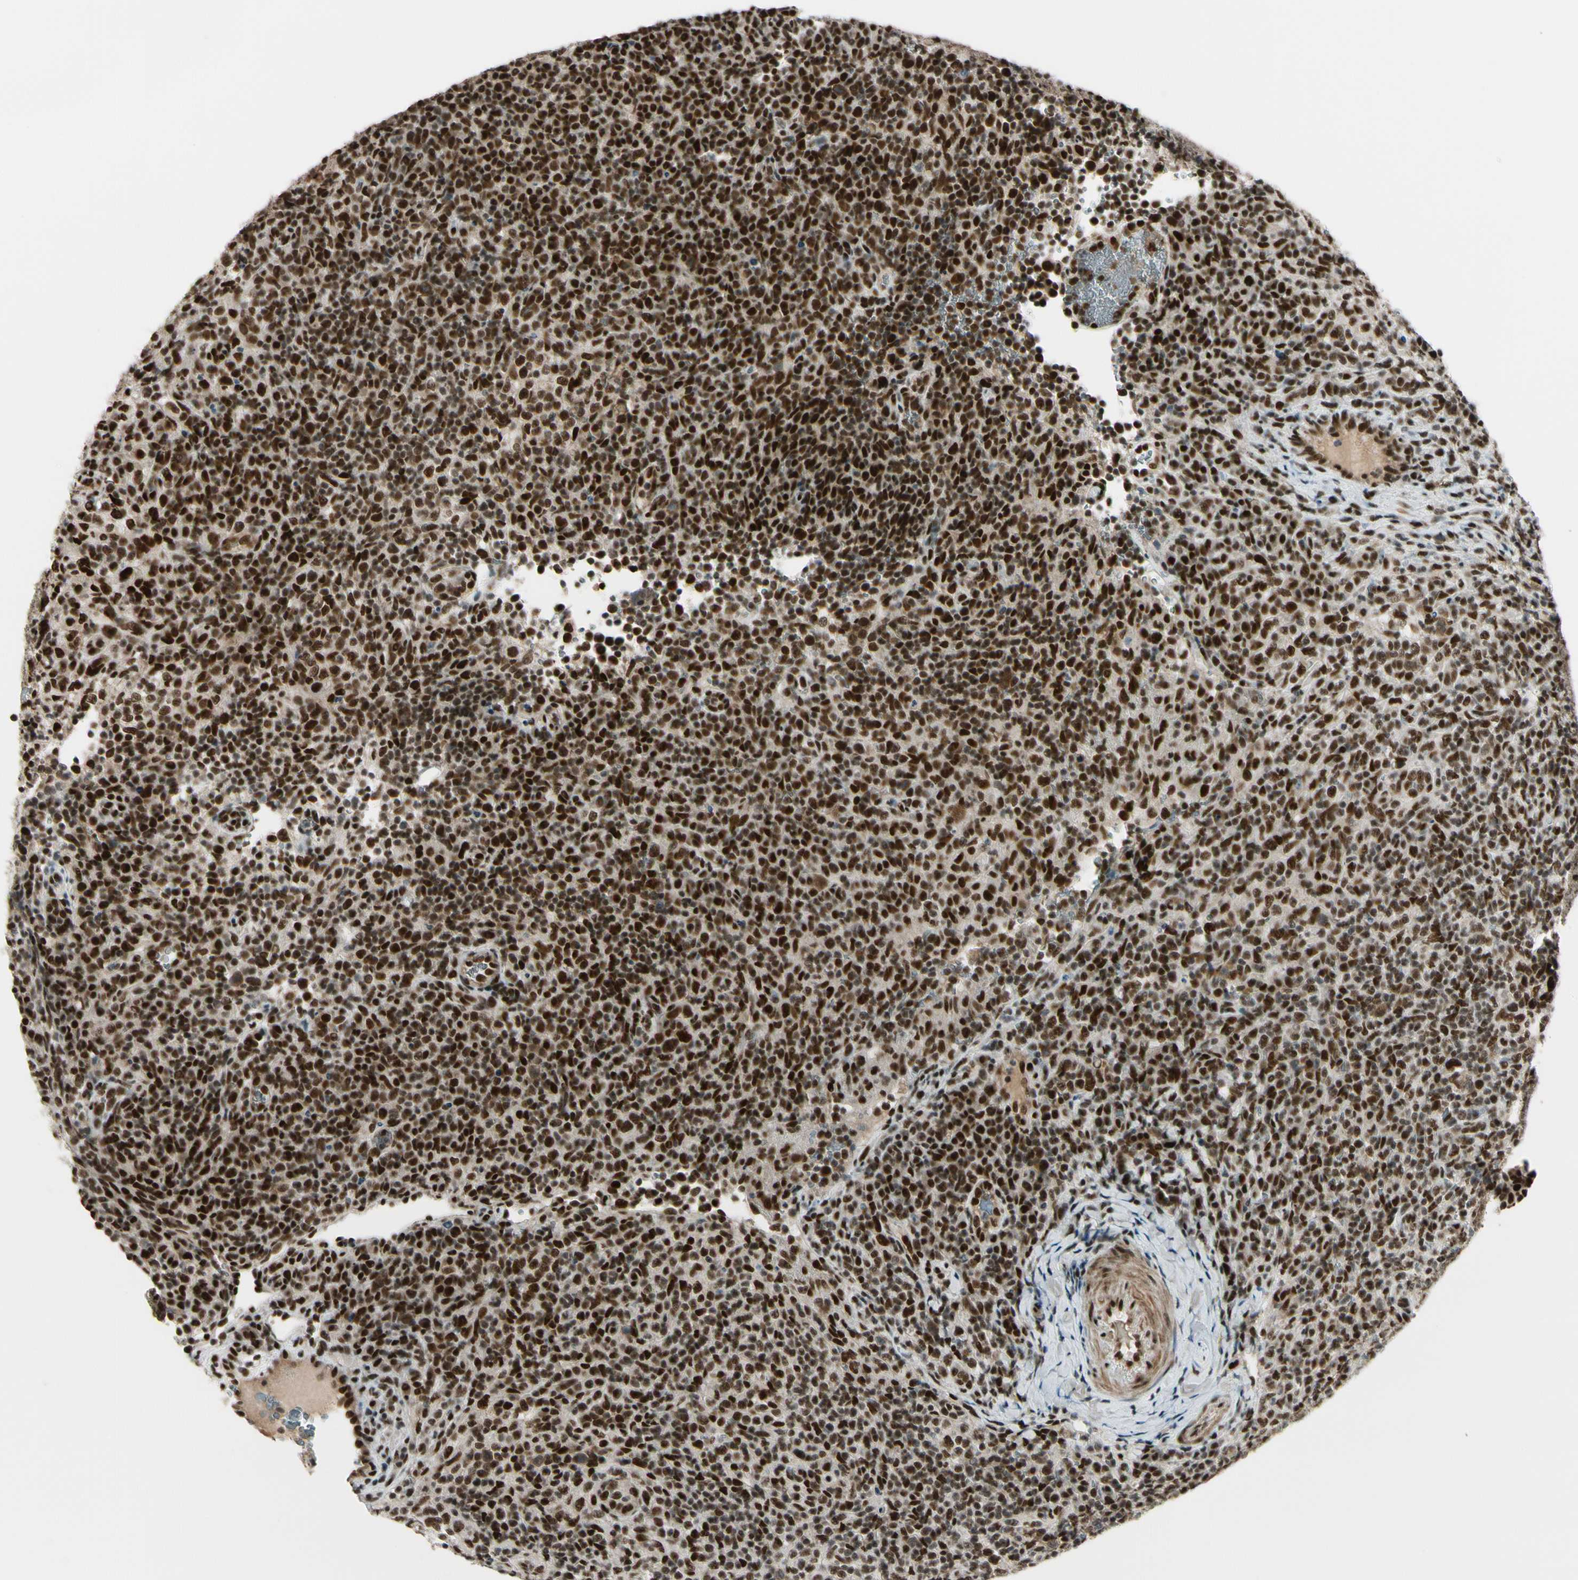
{"staining": {"intensity": "strong", "quantity": ">75%", "location": "nuclear"}, "tissue": "lymphoma", "cell_type": "Tumor cells", "image_type": "cancer", "snomed": [{"axis": "morphology", "description": "Malignant lymphoma, non-Hodgkin's type, High grade"}, {"axis": "topography", "description": "Lymph node"}], "caption": "Immunohistochemistry (IHC) histopathology image of neoplastic tissue: human high-grade malignant lymphoma, non-Hodgkin's type stained using immunohistochemistry (IHC) displays high levels of strong protein expression localized specifically in the nuclear of tumor cells, appearing as a nuclear brown color.", "gene": "CHAMP1", "patient": {"sex": "female", "age": 76}}